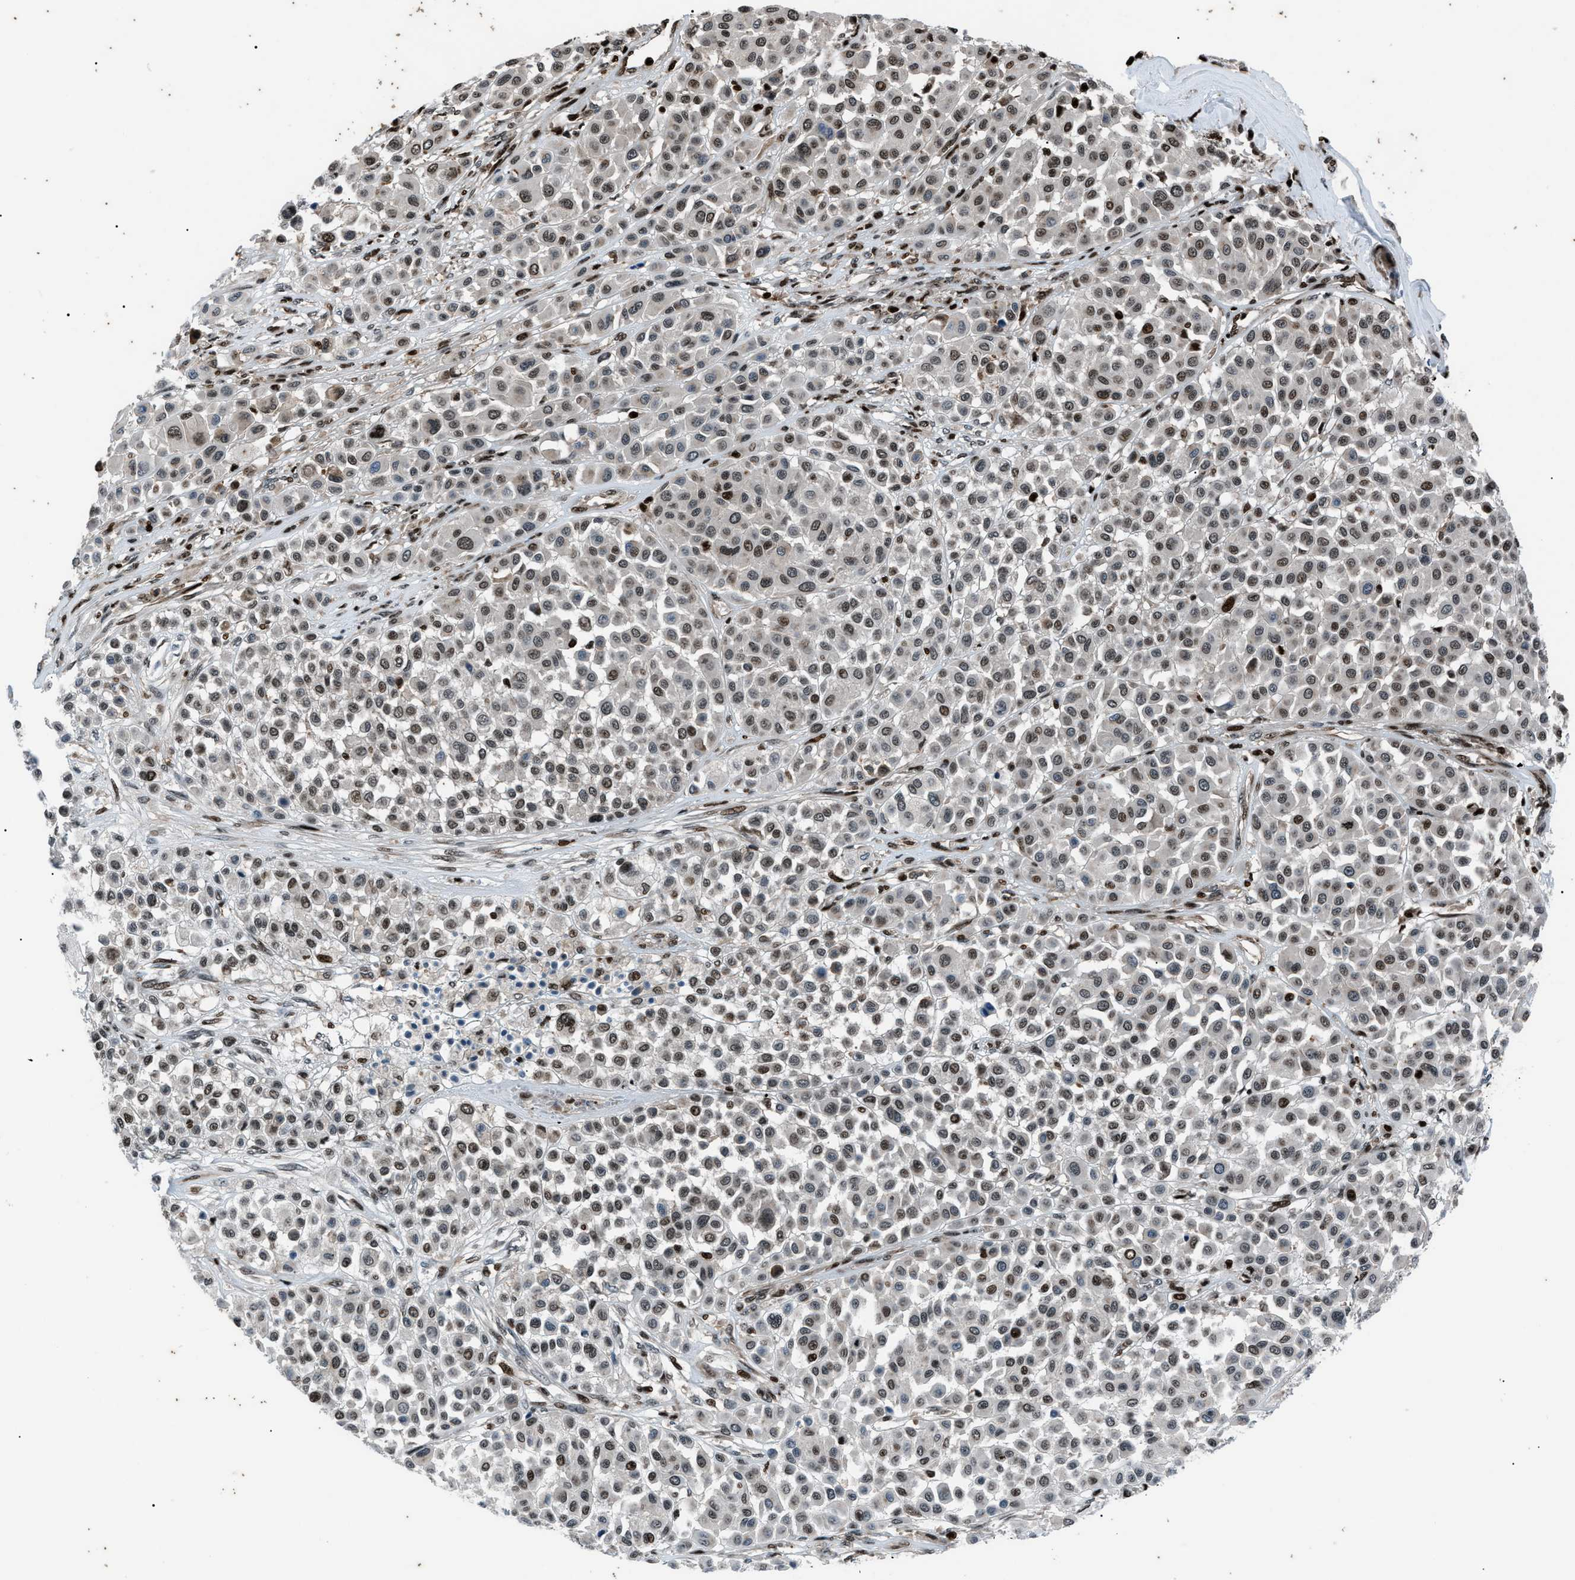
{"staining": {"intensity": "moderate", "quantity": ">75%", "location": "nuclear"}, "tissue": "melanoma", "cell_type": "Tumor cells", "image_type": "cancer", "snomed": [{"axis": "morphology", "description": "Malignant melanoma, Metastatic site"}, {"axis": "topography", "description": "Soft tissue"}], "caption": "Malignant melanoma (metastatic site) stained for a protein (brown) reveals moderate nuclear positive positivity in approximately >75% of tumor cells.", "gene": "PRKX", "patient": {"sex": "male", "age": 41}}